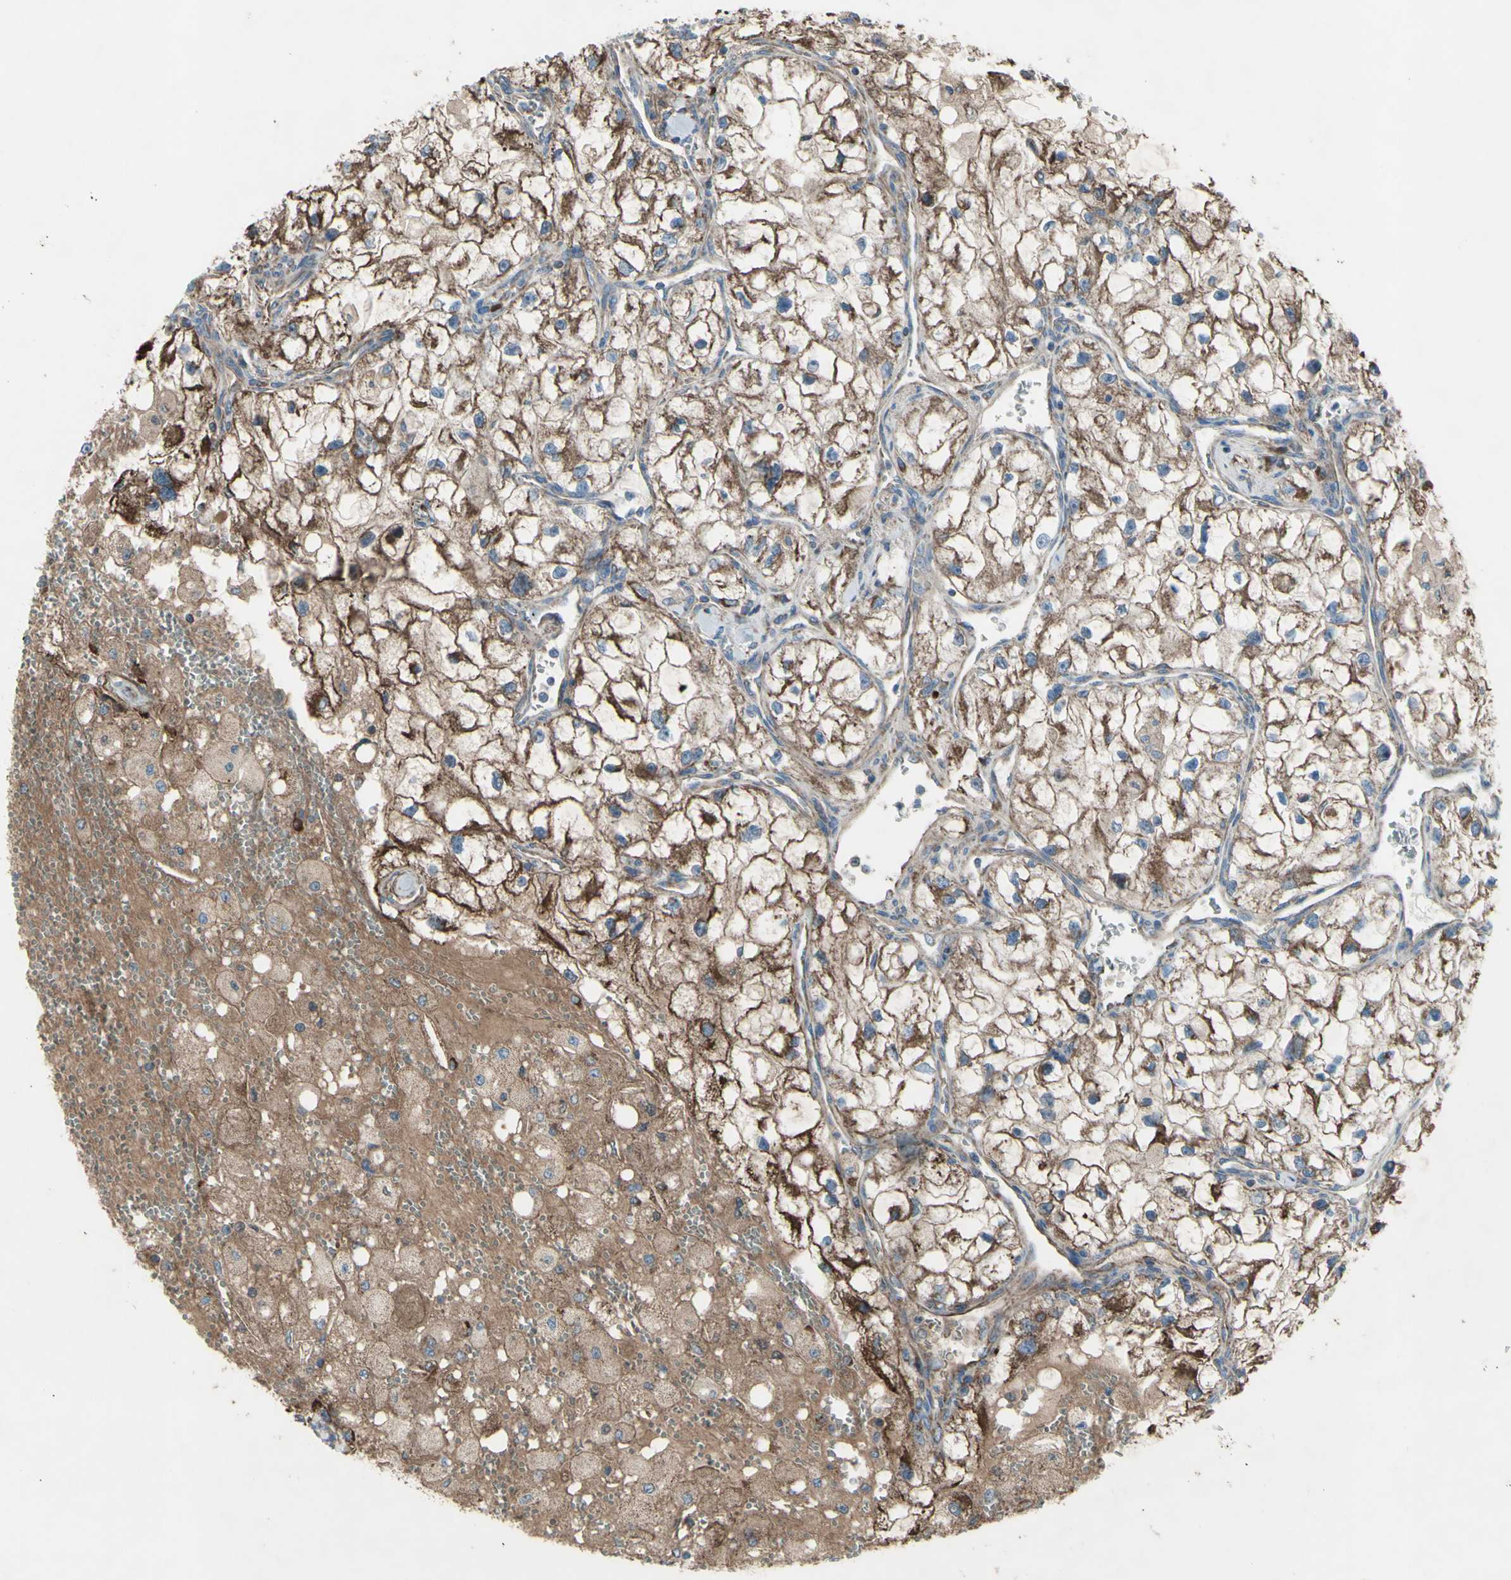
{"staining": {"intensity": "moderate", "quantity": ">75%", "location": "cytoplasmic/membranous"}, "tissue": "renal cancer", "cell_type": "Tumor cells", "image_type": "cancer", "snomed": [{"axis": "morphology", "description": "Adenocarcinoma, NOS"}, {"axis": "topography", "description": "Kidney"}], "caption": "There is medium levels of moderate cytoplasmic/membranous expression in tumor cells of renal cancer, as demonstrated by immunohistochemical staining (brown color).", "gene": "EMC7", "patient": {"sex": "female", "age": 70}}